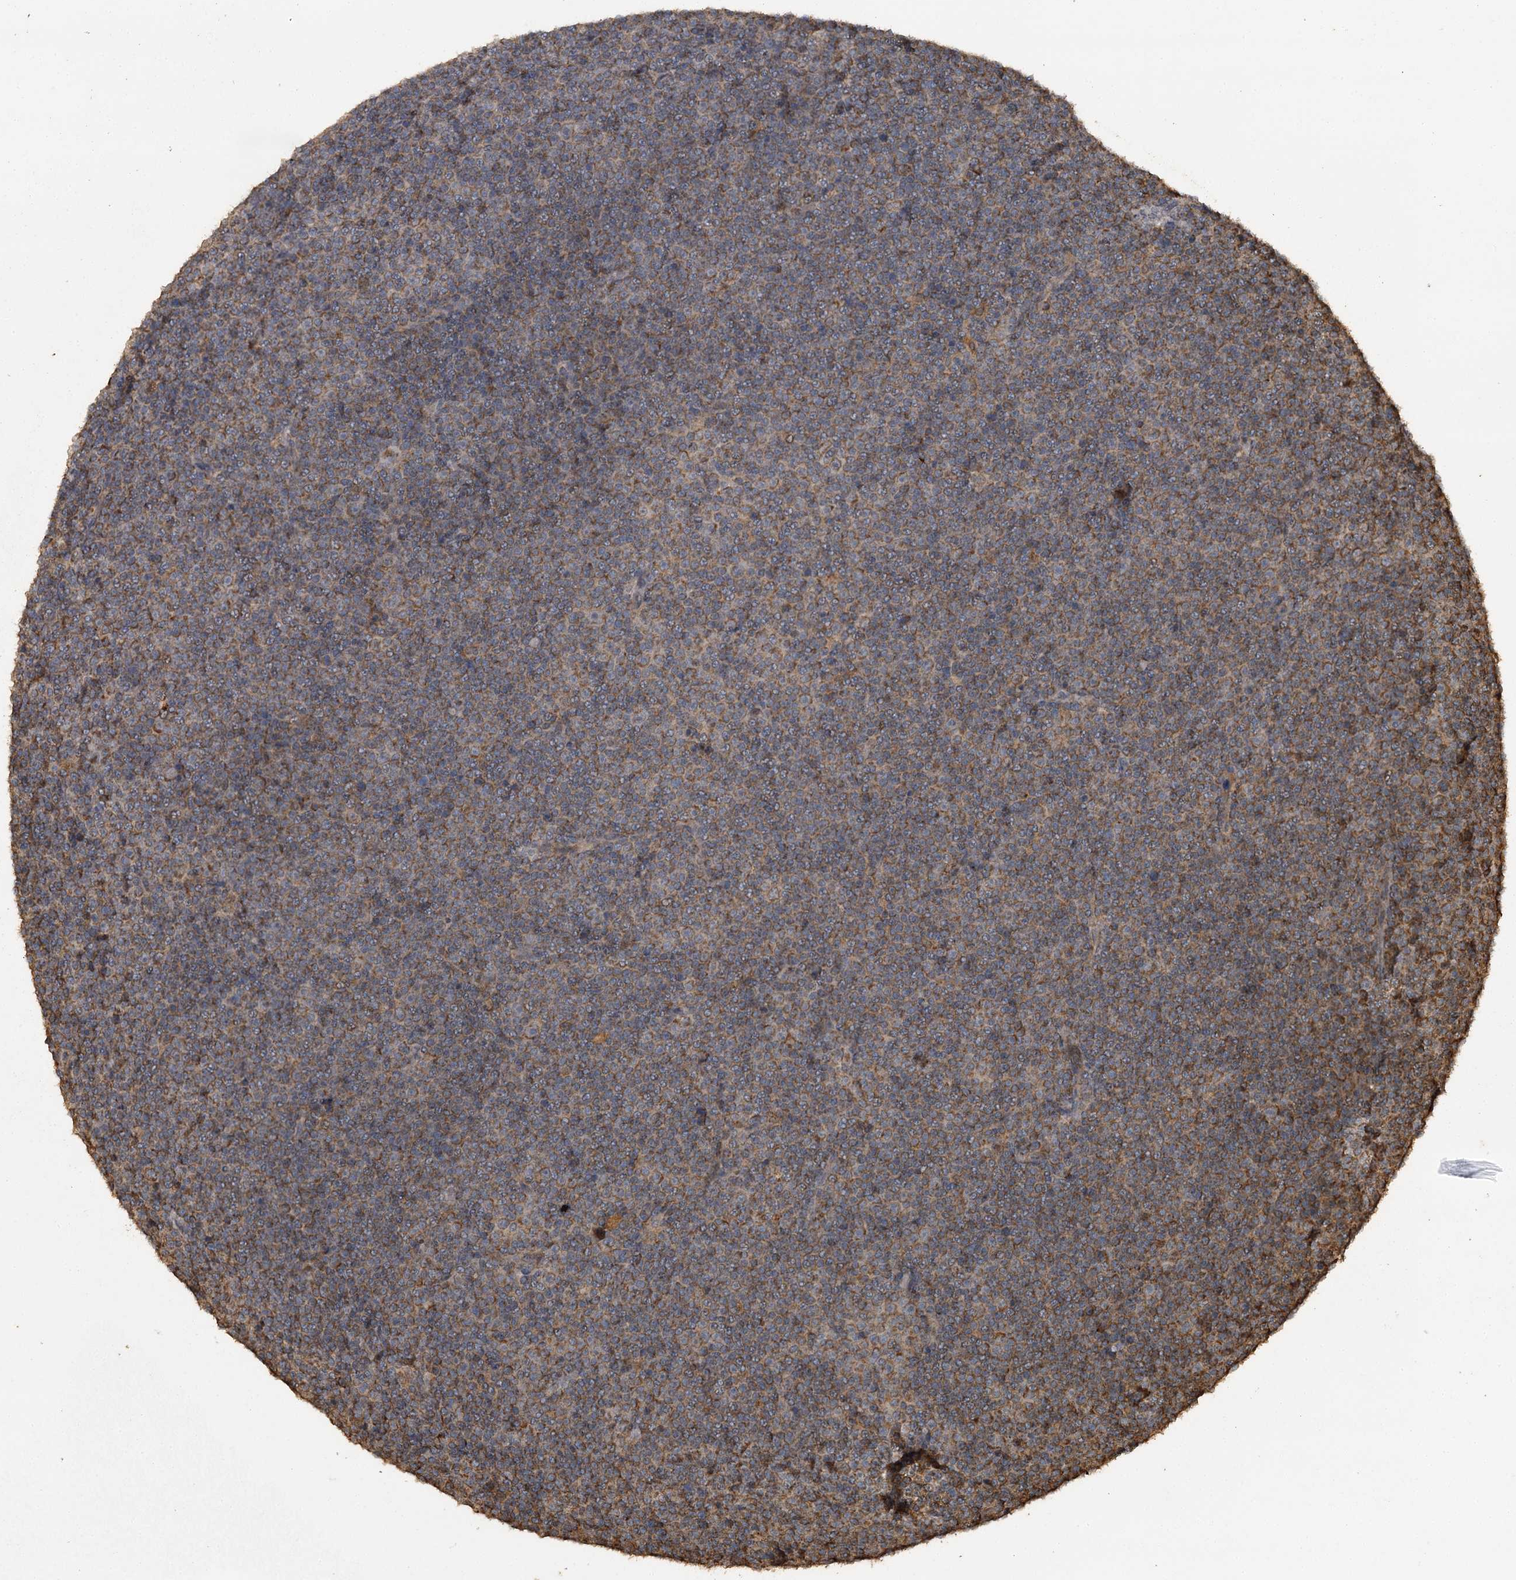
{"staining": {"intensity": "moderate", "quantity": ">75%", "location": "cytoplasmic/membranous"}, "tissue": "lymphoma", "cell_type": "Tumor cells", "image_type": "cancer", "snomed": [{"axis": "morphology", "description": "Malignant lymphoma, non-Hodgkin's type, Low grade"}, {"axis": "topography", "description": "Lymph node"}], "caption": "A micrograph showing moderate cytoplasmic/membranous expression in about >75% of tumor cells in lymphoma, as visualized by brown immunohistochemical staining.", "gene": "WIPI1", "patient": {"sex": "female", "age": 67}}